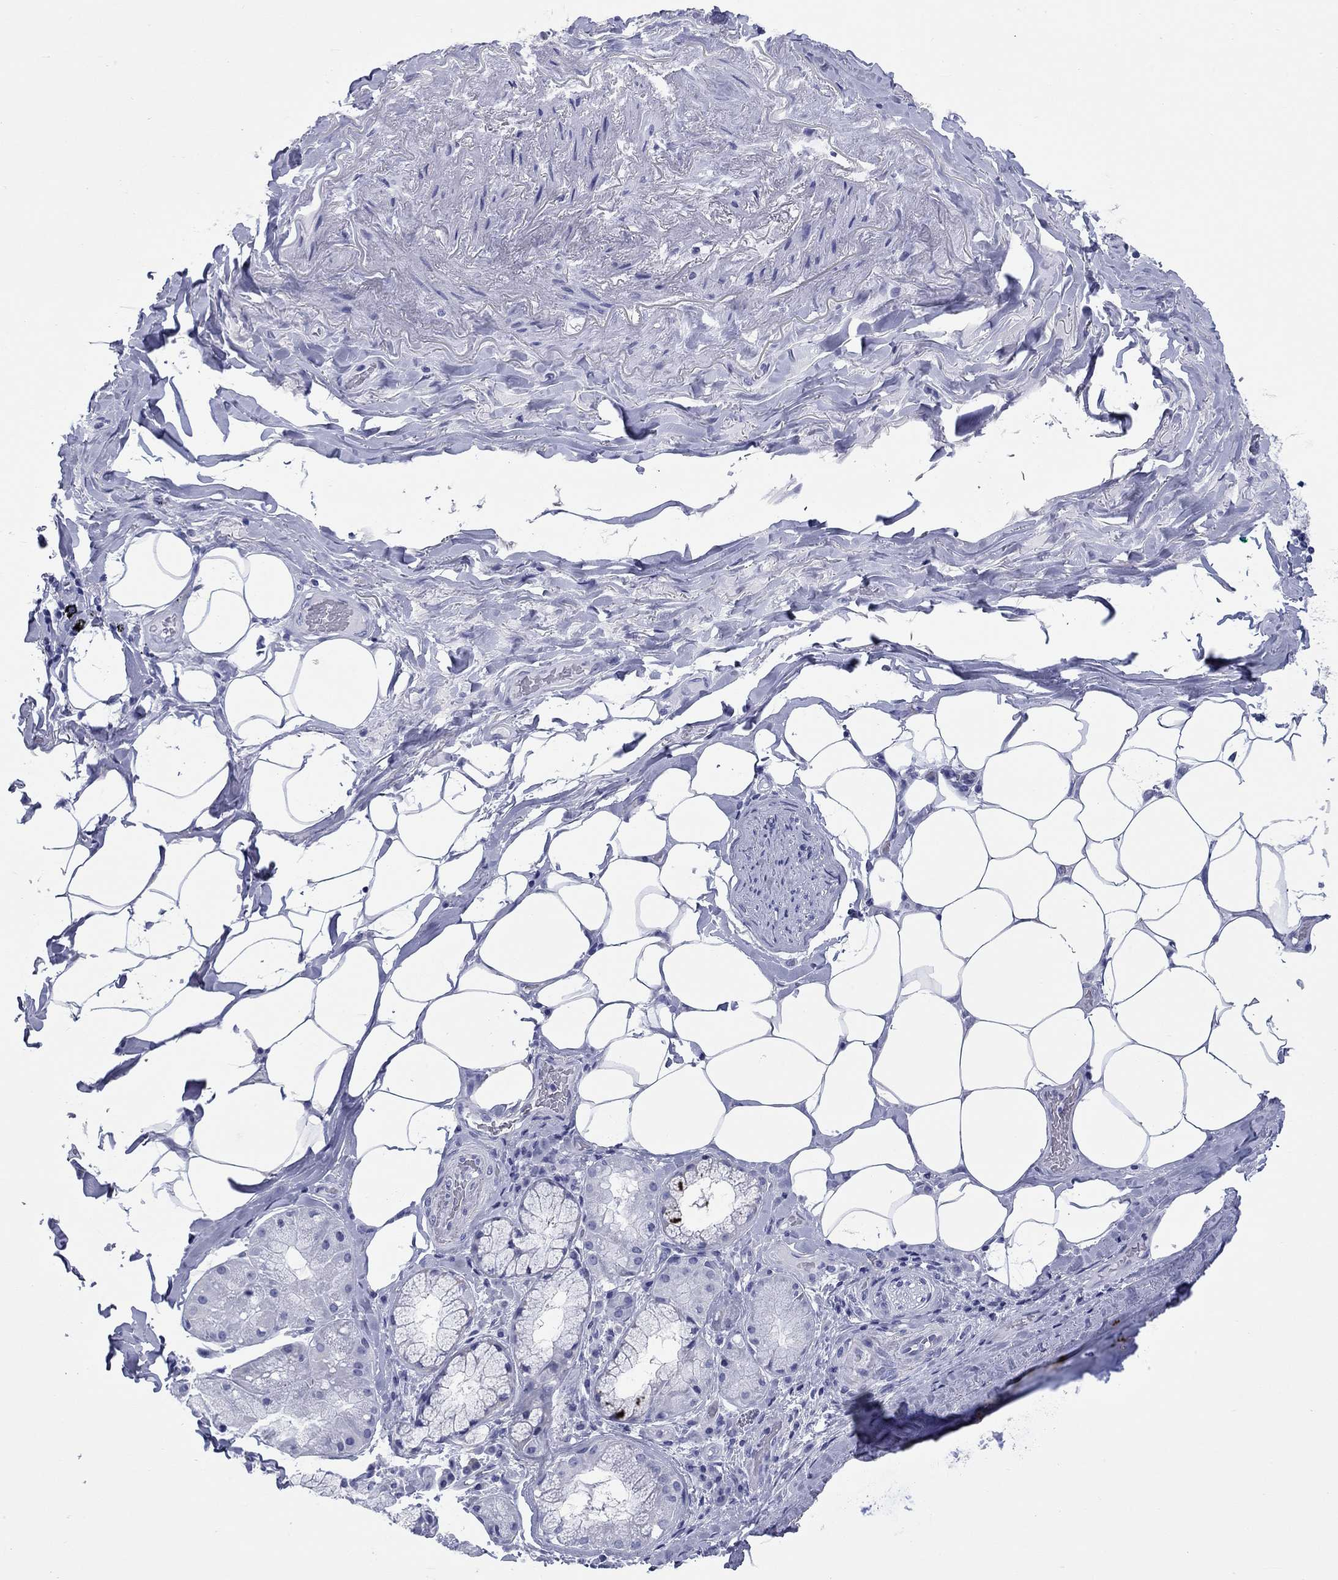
{"staining": {"intensity": "negative", "quantity": "none", "location": "none"}, "tissue": "adipose tissue", "cell_type": "Adipocytes", "image_type": "normal", "snomed": [{"axis": "morphology", "description": "Normal tissue, NOS"}, {"axis": "topography", "description": "Bronchus"}, {"axis": "topography", "description": "Lung"}], "caption": "Adipocytes are negative for brown protein staining in unremarkable adipose tissue. (Brightfield microscopy of DAB IHC at high magnification).", "gene": "CCNA1", "patient": {"sex": "female", "age": 57}}